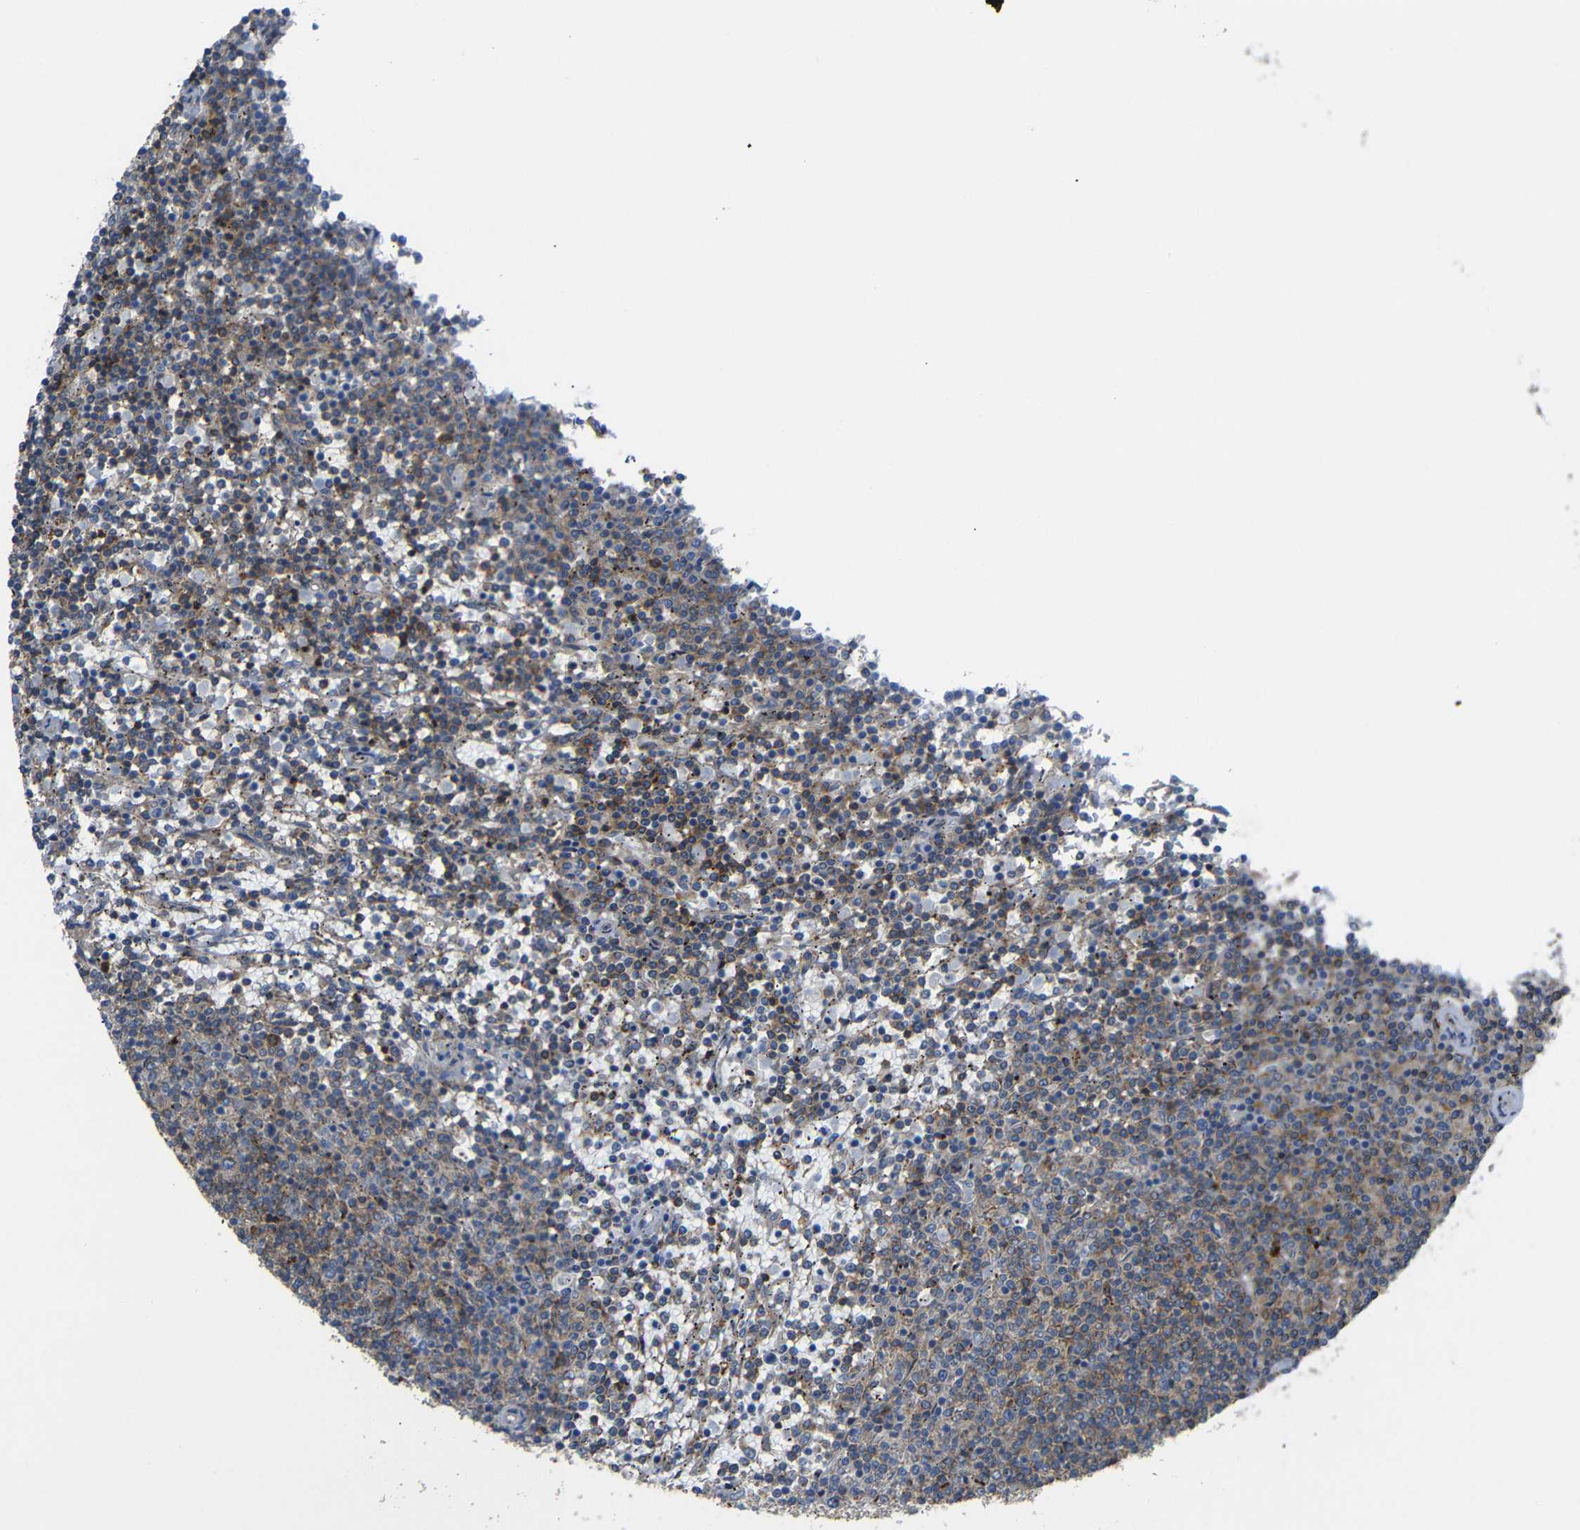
{"staining": {"intensity": "moderate", "quantity": ">75%", "location": "cytoplasmic/membranous"}, "tissue": "lymphoma", "cell_type": "Tumor cells", "image_type": "cancer", "snomed": [{"axis": "morphology", "description": "Malignant lymphoma, non-Hodgkin's type, Low grade"}, {"axis": "topography", "description": "Spleen"}], "caption": "Tumor cells reveal medium levels of moderate cytoplasmic/membranous staining in about >75% of cells in lymphoma.", "gene": "SYPL1", "patient": {"sex": "female", "age": 50}}